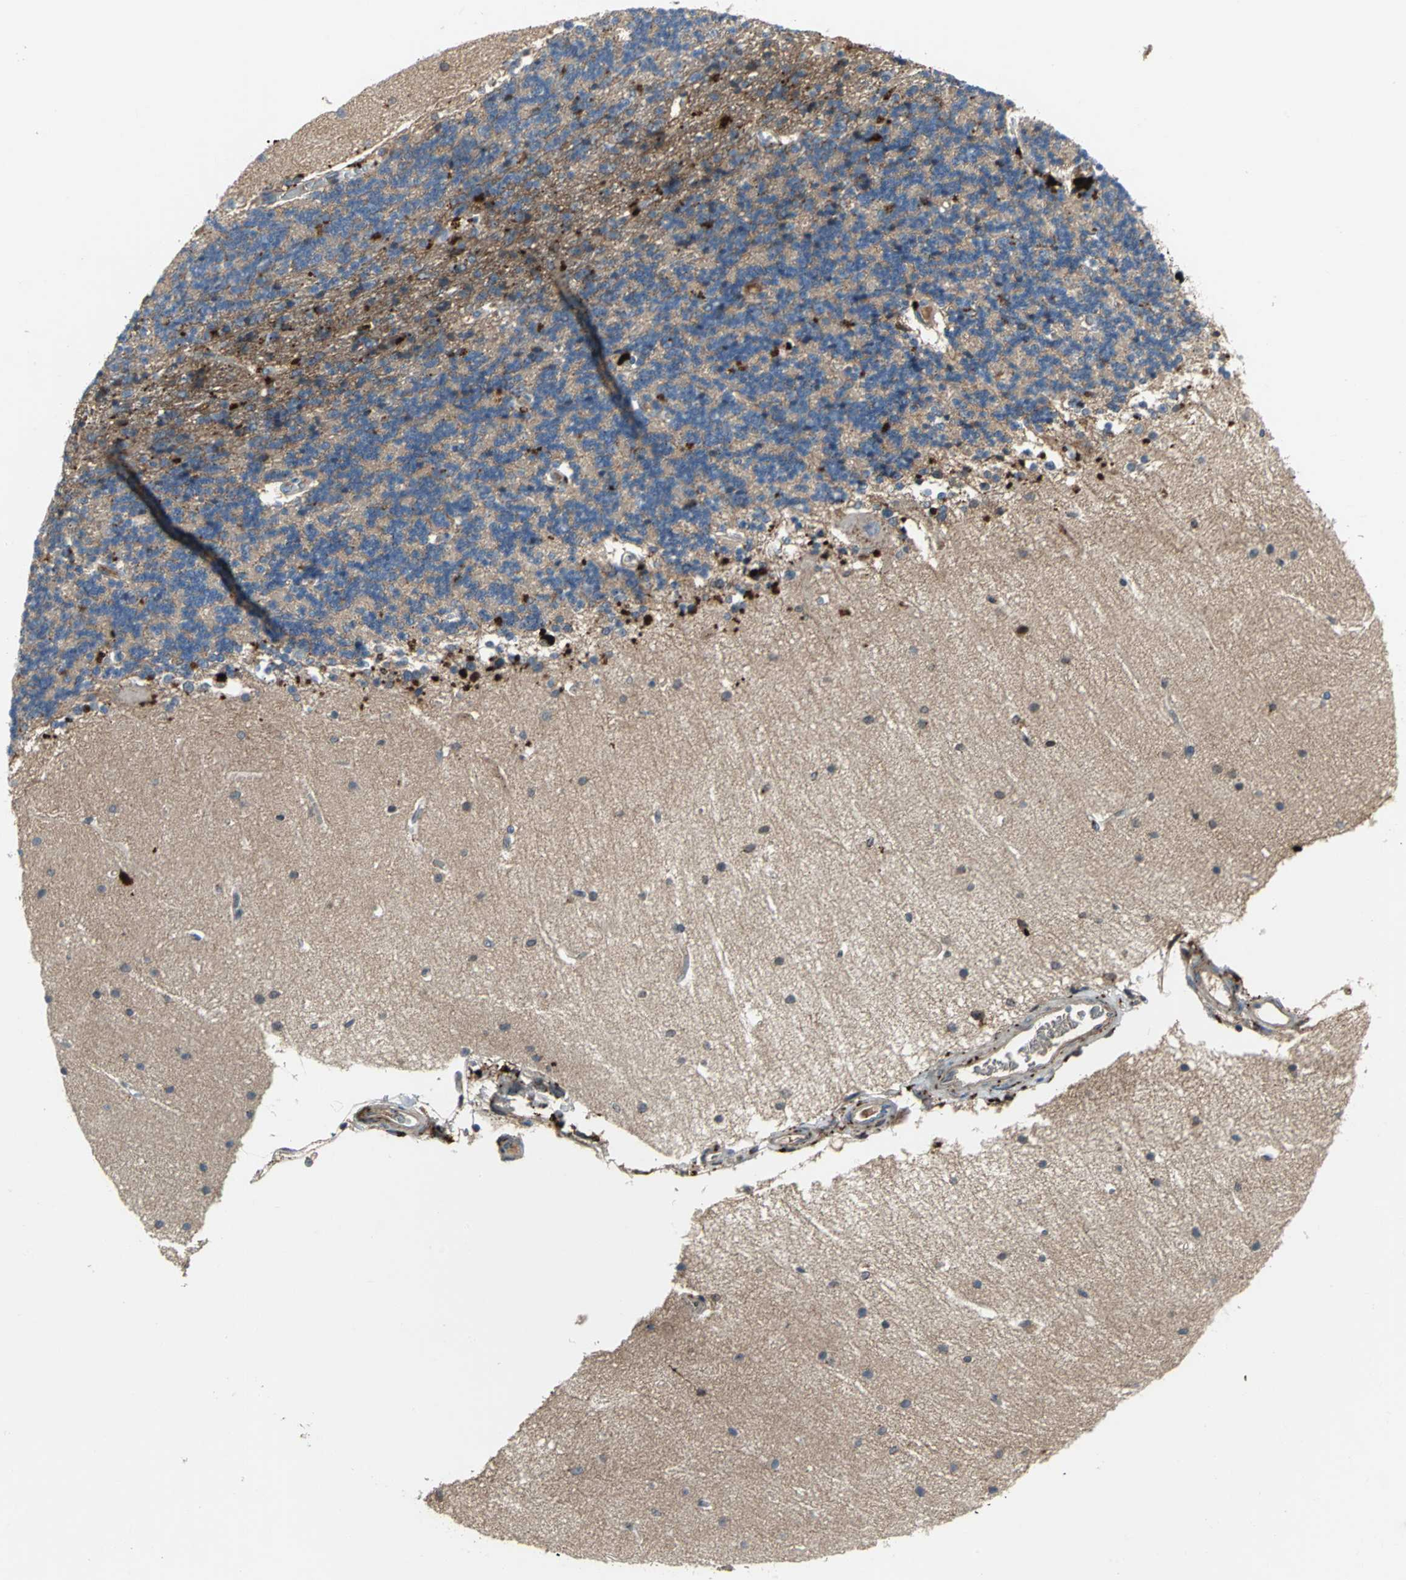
{"staining": {"intensity": "moderate", "quantity": "25%-75%", "location": "cytoplasmic/membranous"}, "tissue": "cerebellum", "cell_type": "Cells in granular layer", "image_type": "normal", "snomed": [{"axis": "morphology", "description": "Normal tissue, NOS"}, {"axis": "topography", "description": "Cerebellum"}], "caption": "Immunohistochemistry micrograph of unremarkable cerebellum stained for a protein (brown), which shows medium levels of moderate cytoplasmic/membranous expression in approximately 25%-75% of cells in granular layer.", "gene": "PTGDS", "patient": {"sex": "female", "age": 54}}